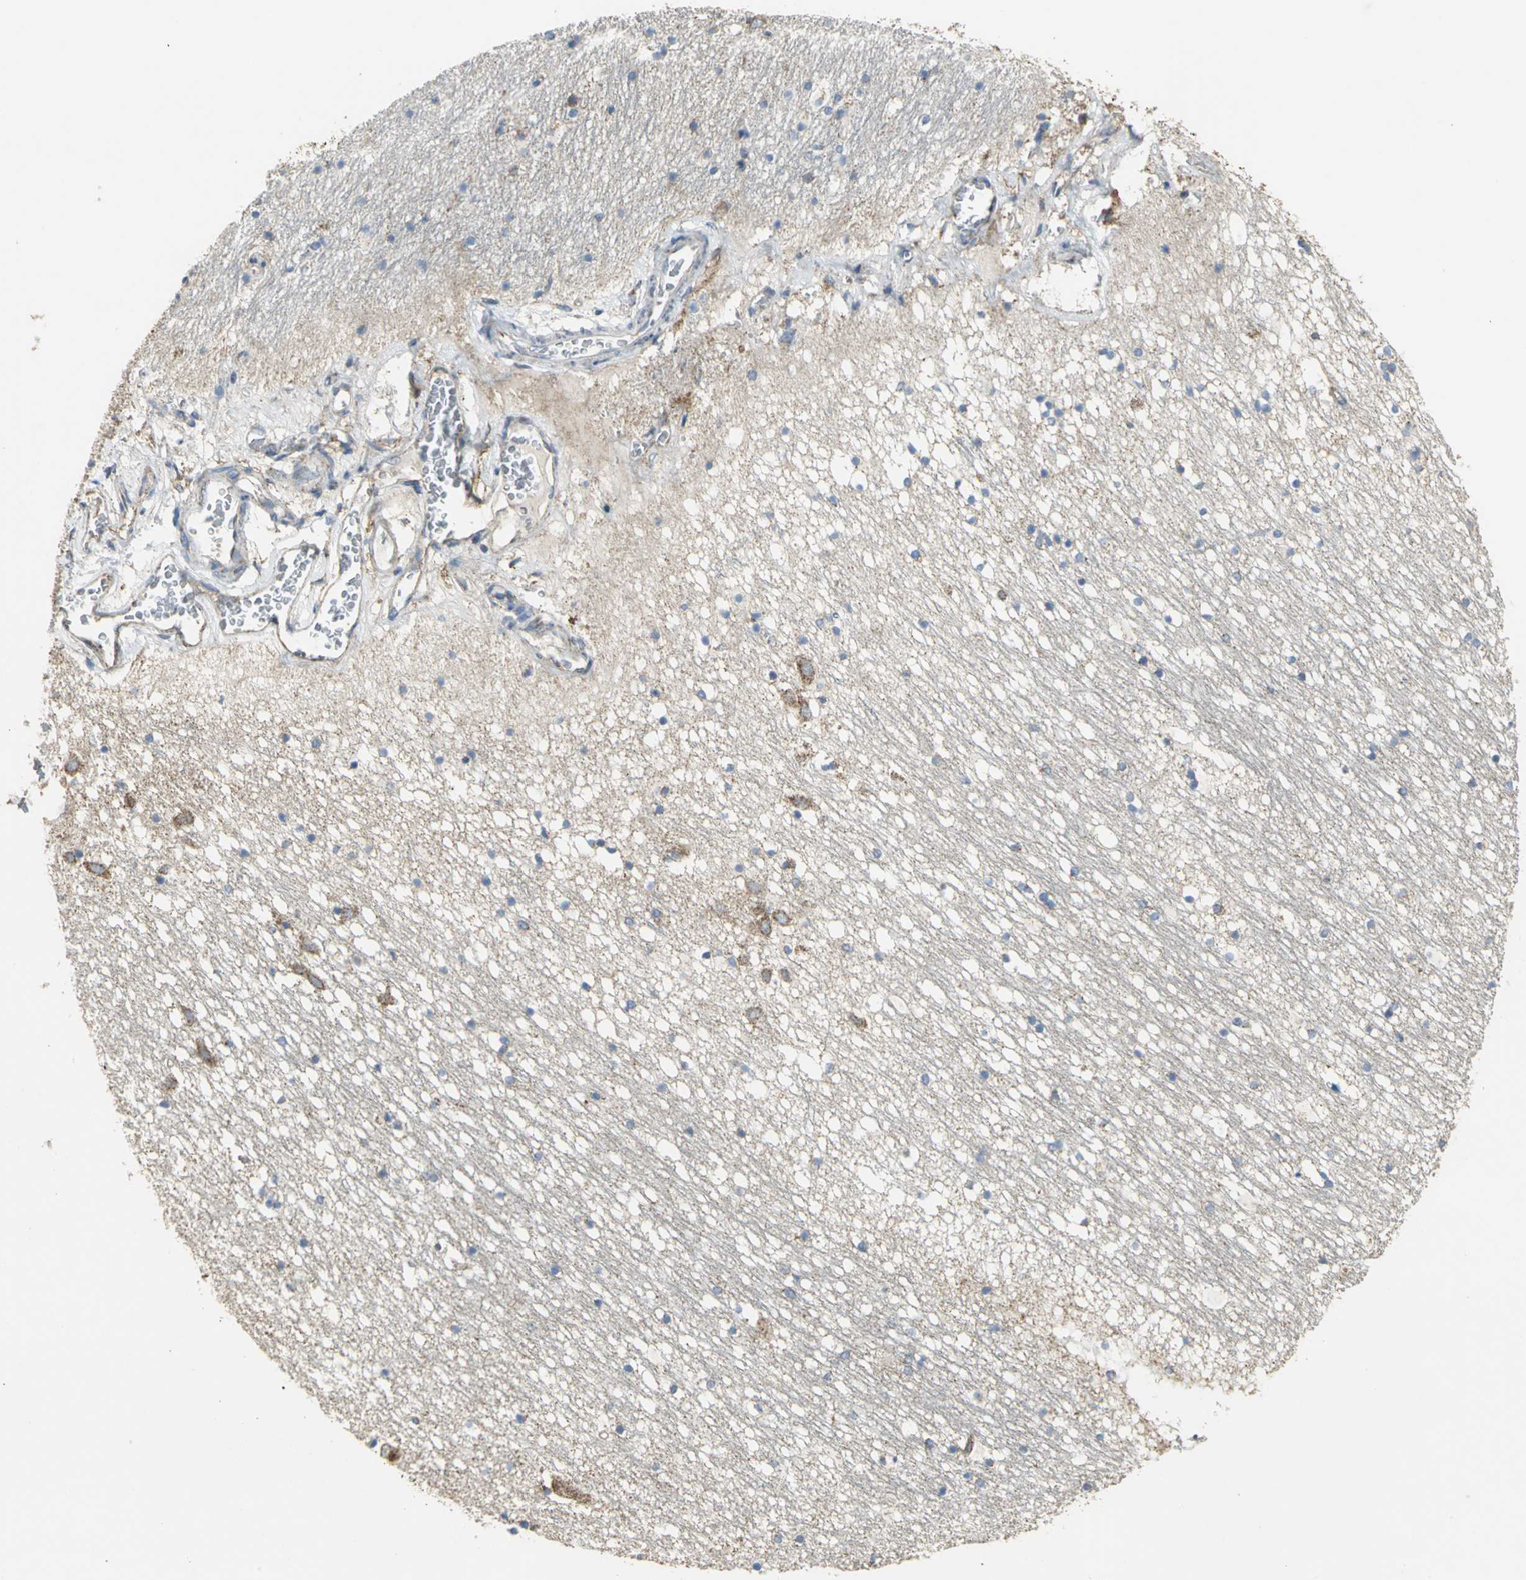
{"staining": {"intensity": "strong", "quantity": "25%-75%", "location": "cytoplasmic/membranous"}, "tissue": "hippocampus", "cell_type": "Glial cells", "image_type": "normal", "snomed": [{"axis": "morphology", "description": "Normal tissue, NOS"}, {"axis": "topography", "description": "Hippocampus"}], "caption": "Protein staining of benign hippocampus shows strong cytoplasmic/membranous staining in about 25%-75% of glial cells. Nuclei are stained in blue.", "gene": "NDUFB5", "patient": {"sex": "male", "age": 45}}